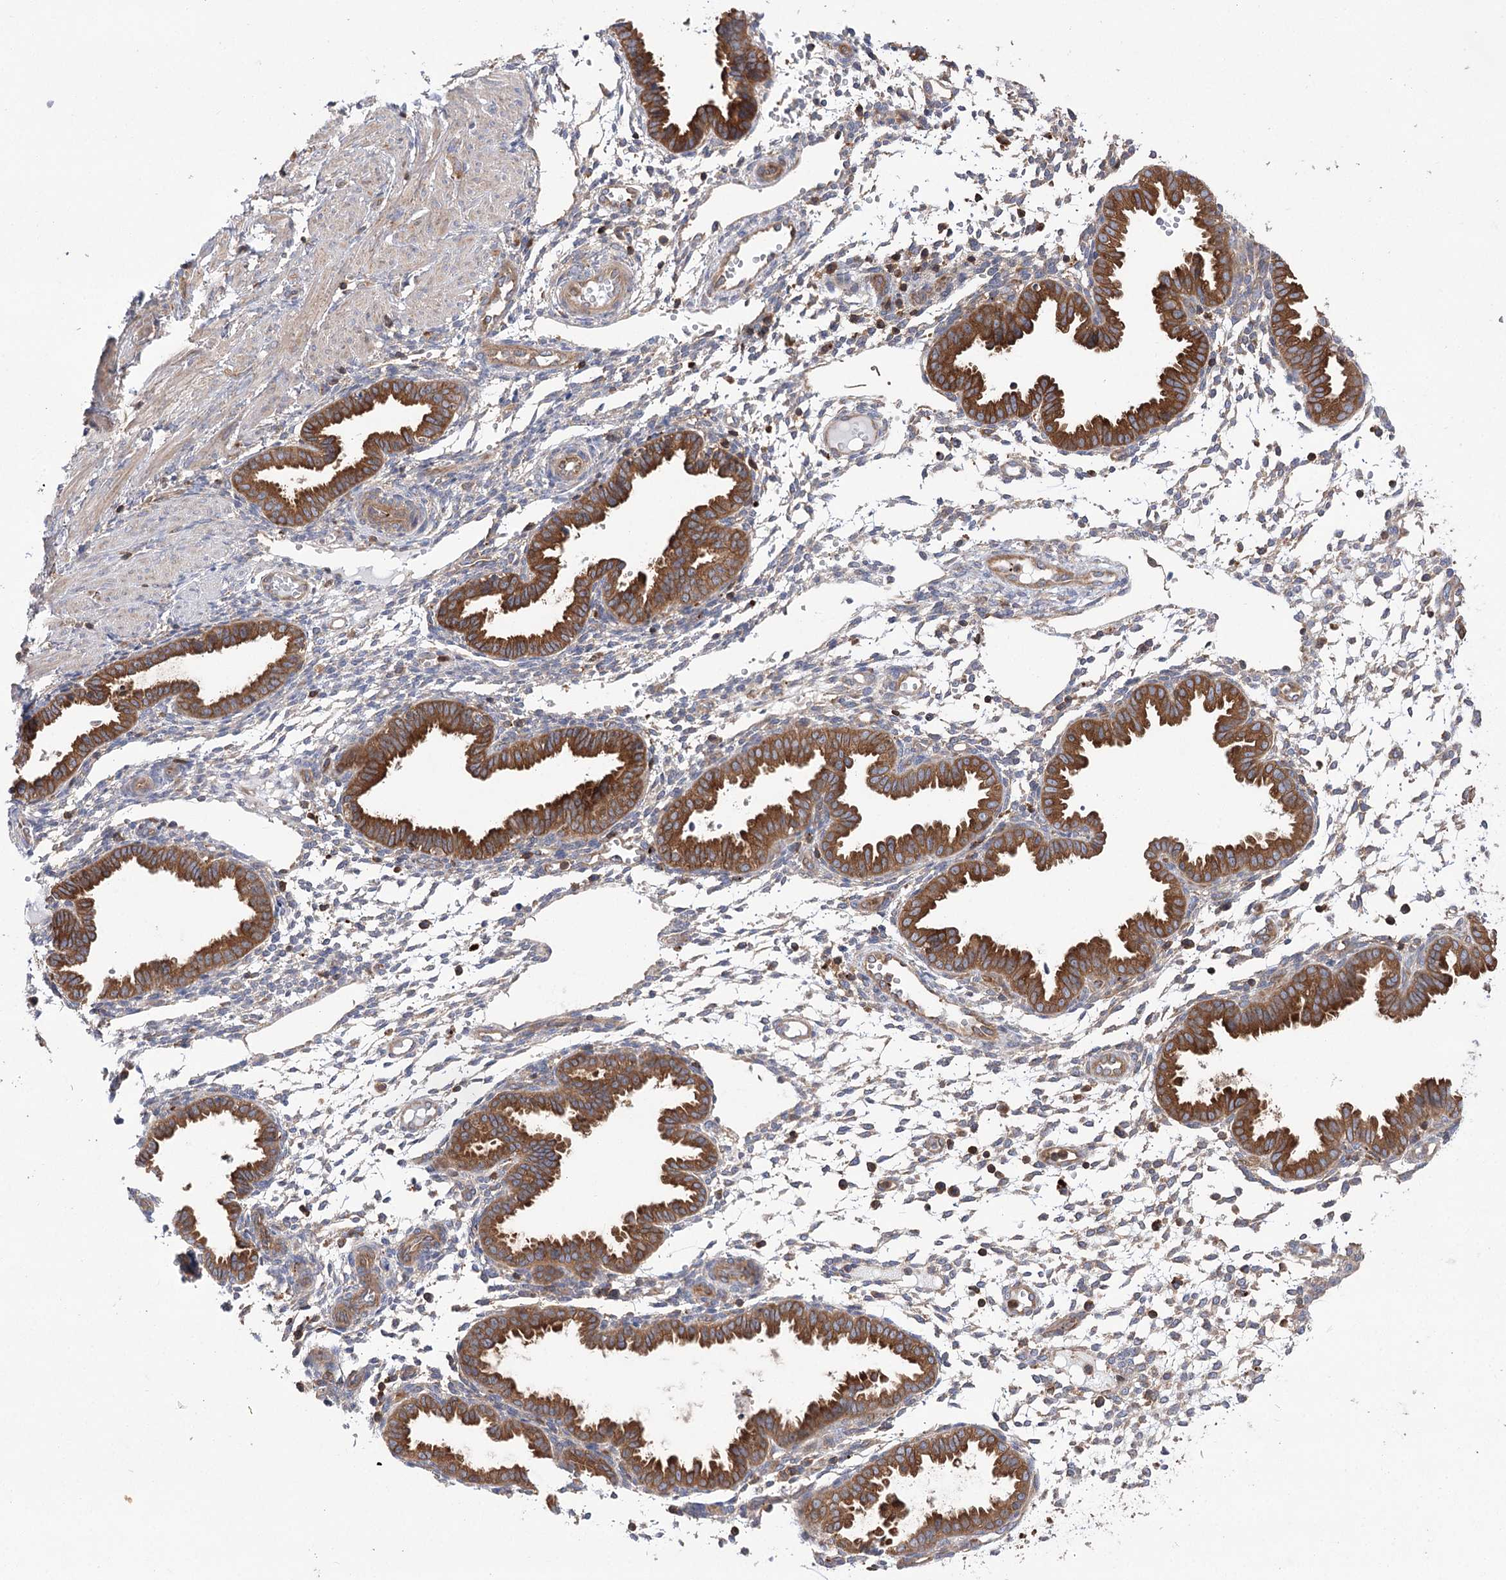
{"staining": {"intensity": "weak", "quantity": "25%-75%", "location": "cytoplasmic/membranous"}, "tissue": "endometrium", "cell_type": "Cells in endometrial stroma", "image_type": "normal", "snomed": [{"axis": "morphology", "description": "Normal tissue, NOS"}, {"axis": "topography", "description": "Endometrium"}], "caption": "A brown stain shows weak cytoplasmic/membranous expression of a protein in cells in endometrial stroma of benign human endometrium. The protein is stained brown, and the nuclei are stained in blue (DAB (3,3'-diaminobenzidine) IHC with brightfield microscopy, high magnification).", "gene": "VPS37B", "patient": {"sex": "female", "age": 33}}